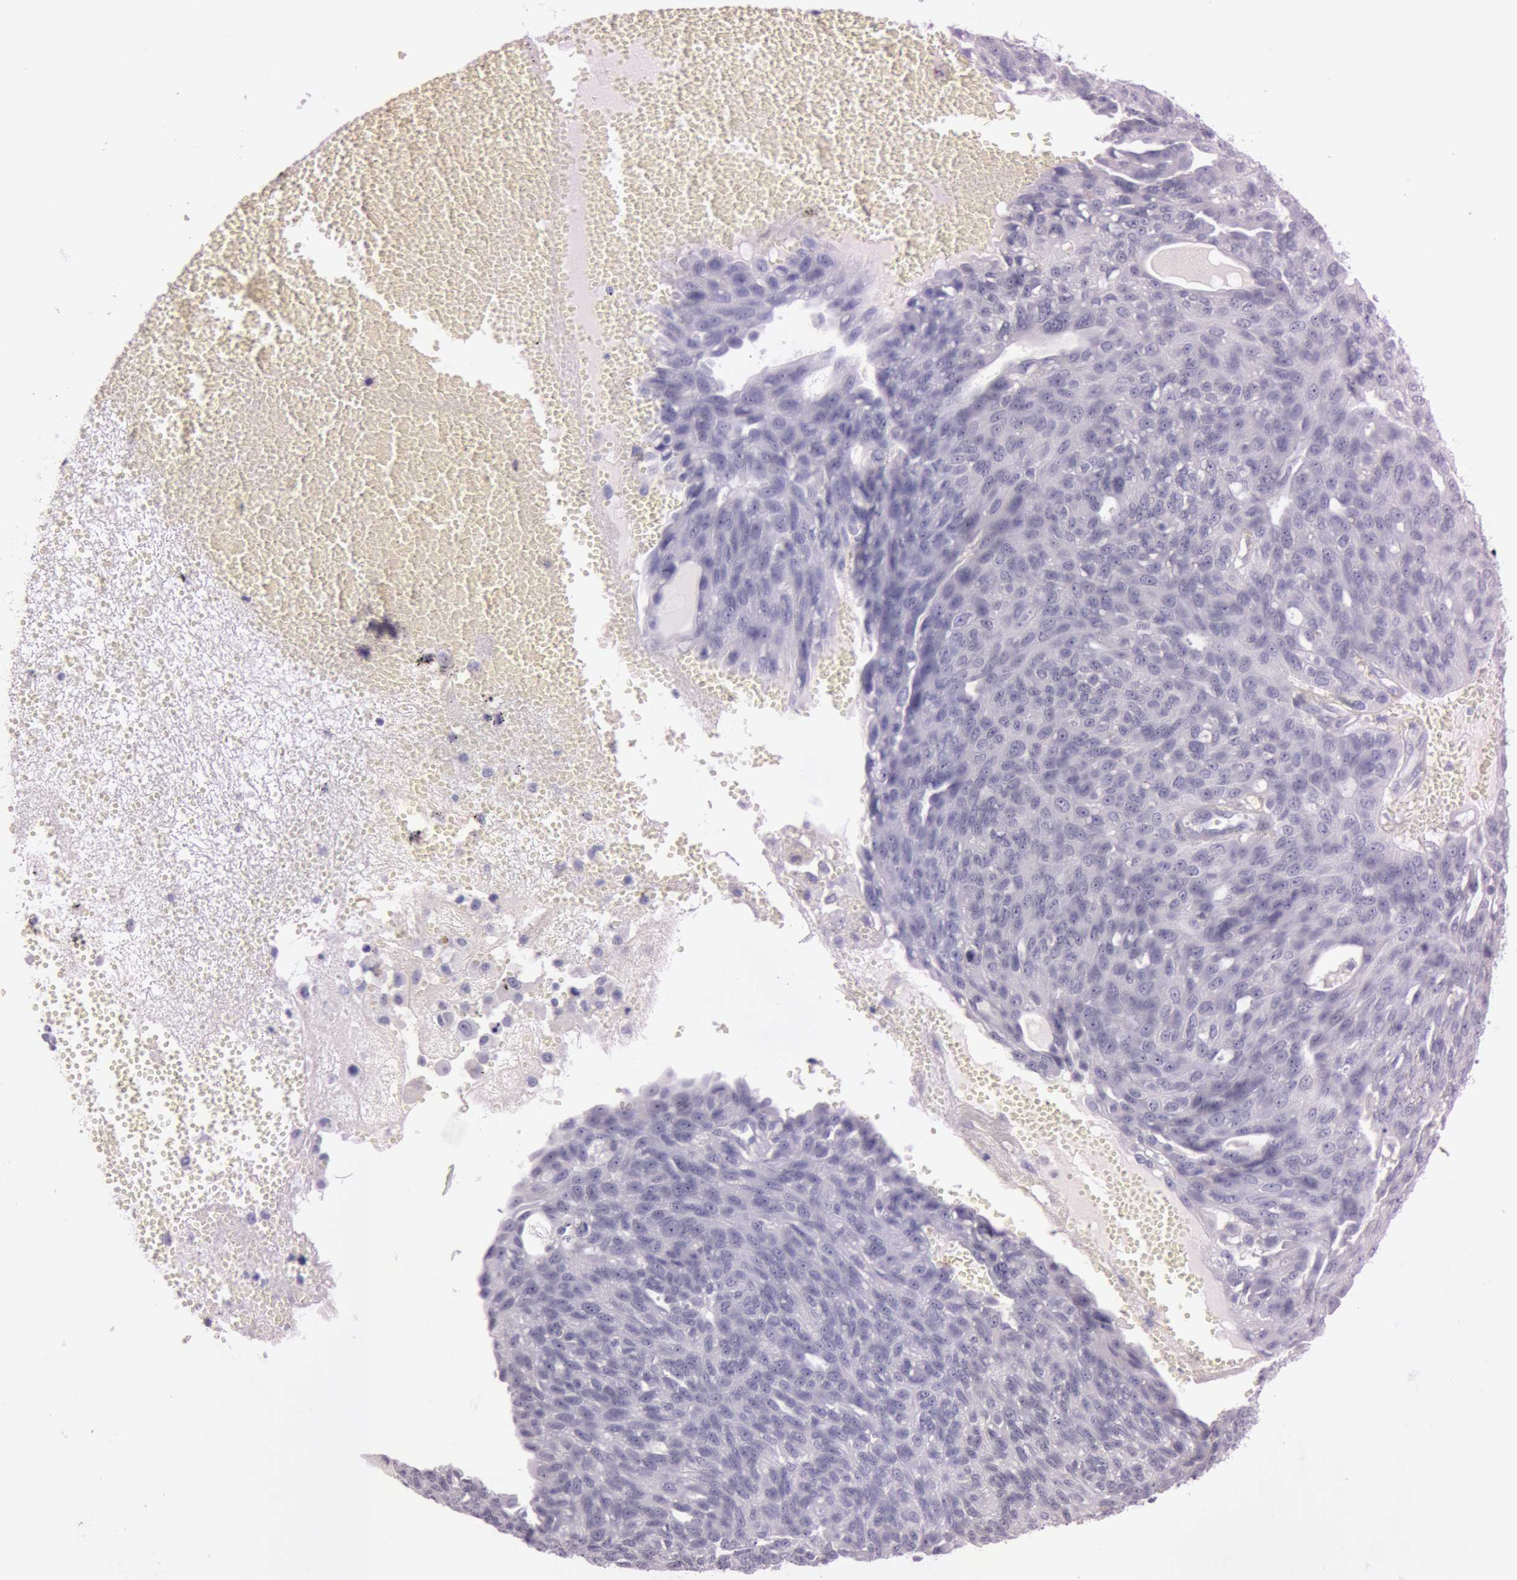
{"staining": {"intensity": "negative", "quantity": "none", "location": "none"}, "tissue": "ovarian cancer", "cell_type": "Tumor cells", "image_type": "cancer", "snomed": [{"axis": "morphology", "description": "Carcinoma, endometroid"}, {"axis": "topography", "description": "Ovary"}], "caption": "Tumor cells are negative for brown protein staining in endometroid carcinoma (ovarian). (DAB (3,3'-diaminobenzidine) IHC, high magnification).", "gene": "S100A7", "patient": {"sex": "female", "age": 60}}